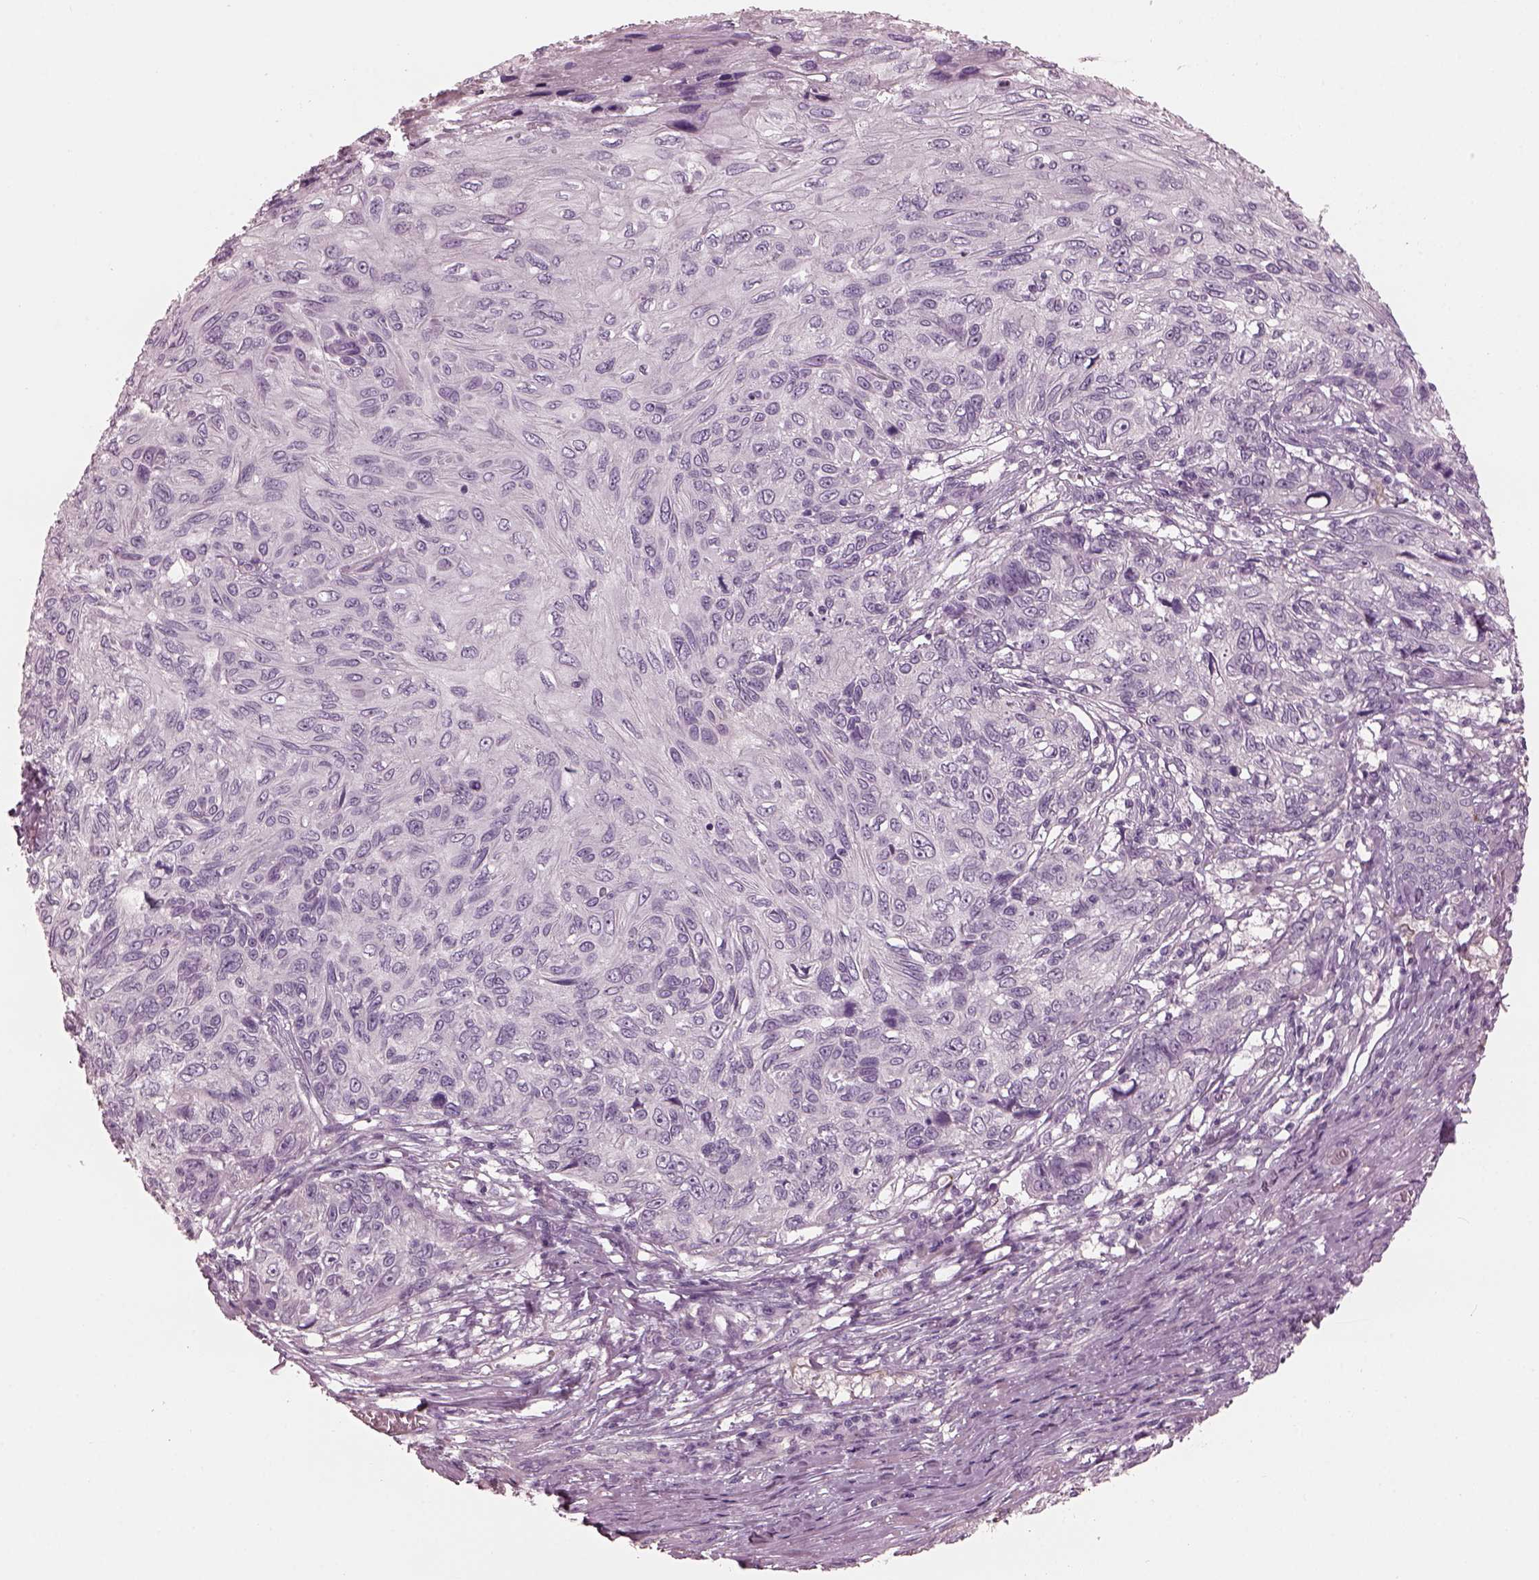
{"staining": {"intensity": "negative", "quantity": "none", "location": "none"}, "tissue": "skin cancer", "cell_type": "Tumor cells", "image_type": "cancer", "snomed": [{"axis": "morphology", "description": "Squamous cell carcinoma, NOS"}, {"axis": "topography", "description": "Skin"}], "caption": "Immunohistochemistry (IHC) of human skin cancer reveals no positivity in tumor cells.", "gene": "EIF4E1B", "patient": {"sex": "male", "age": 92}}